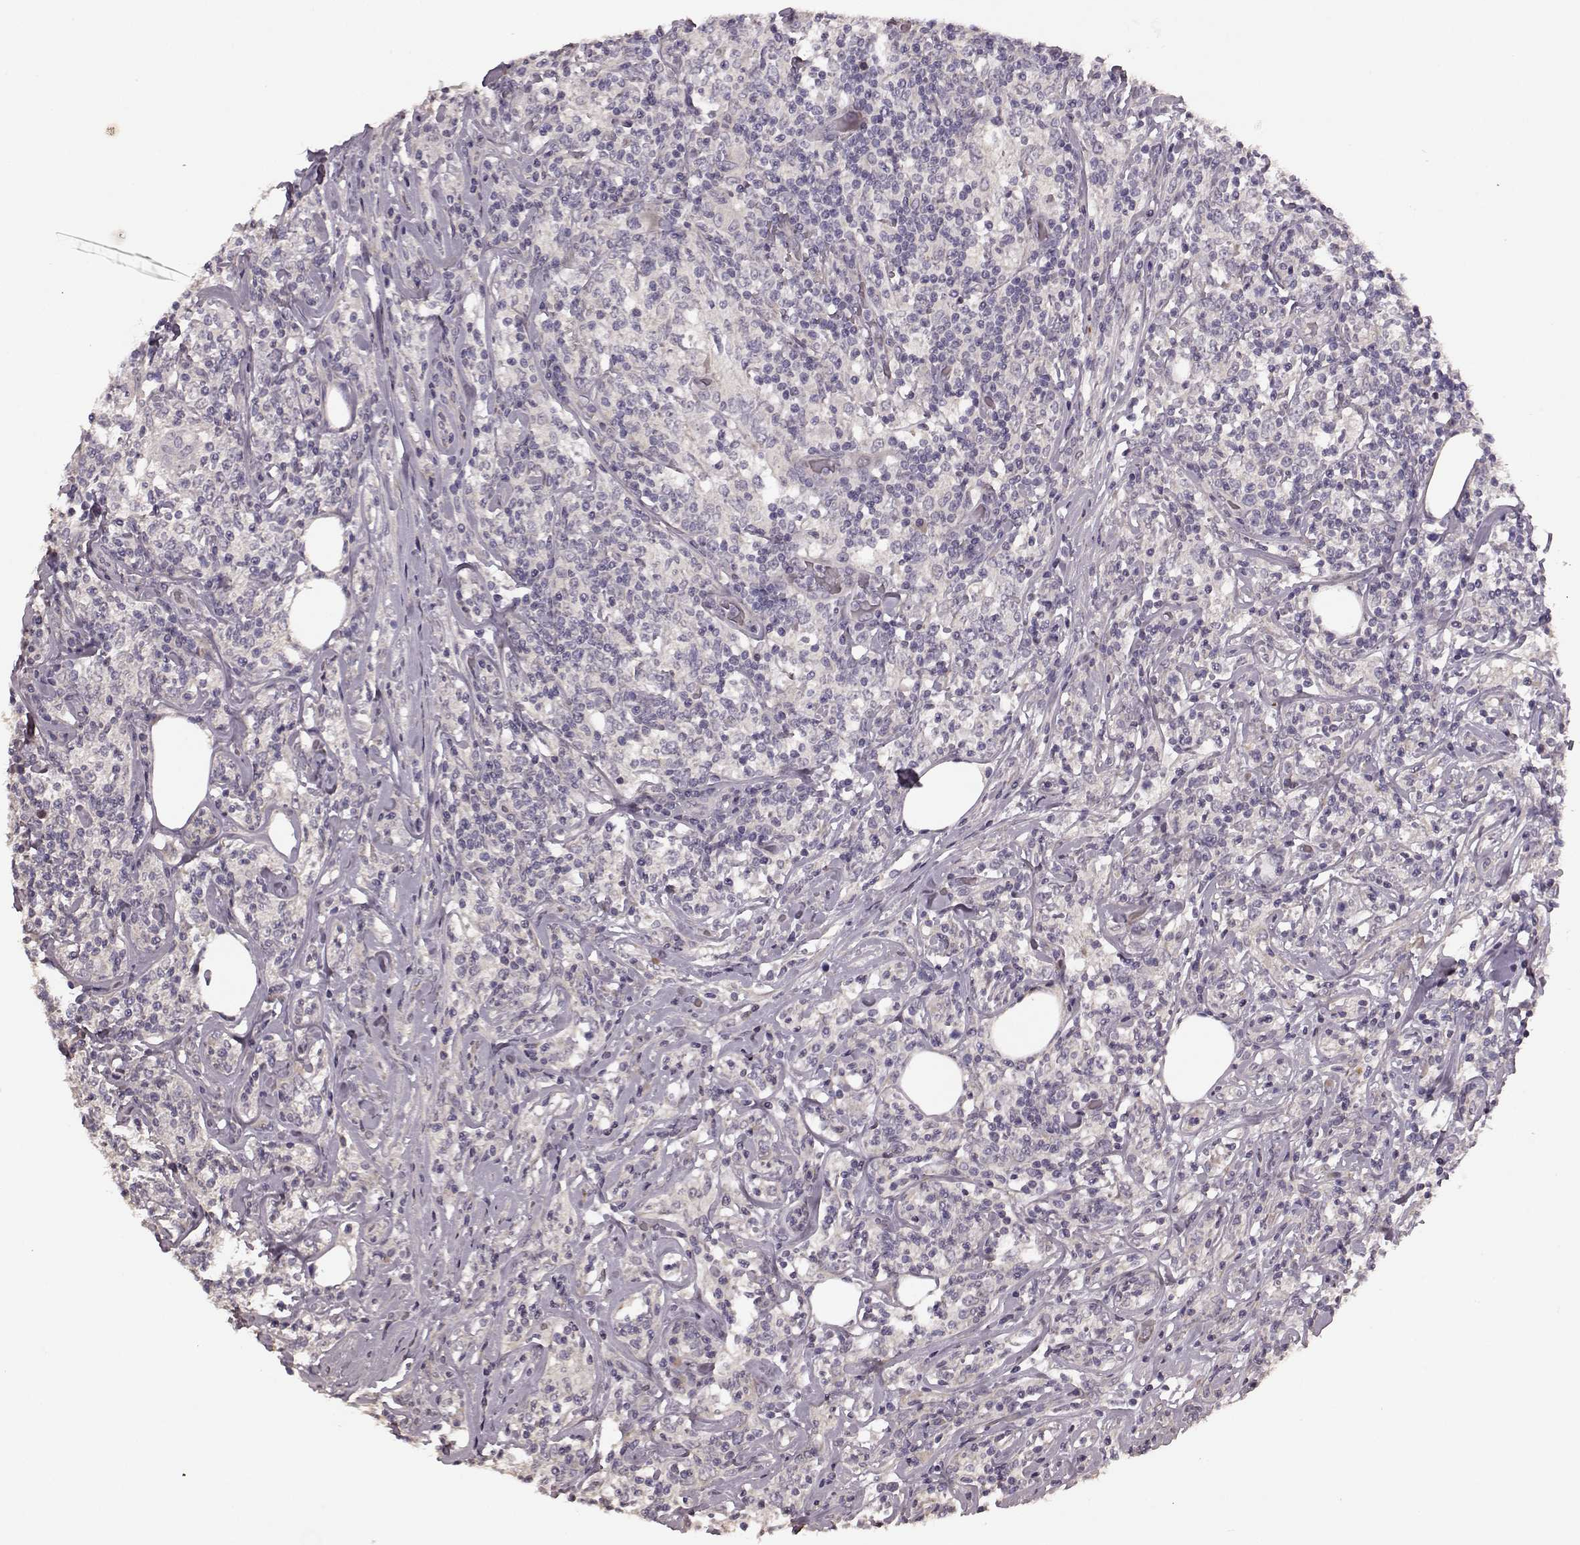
{"staining": {"intensity": "negative", "quantity": "none", "location": "none"}, "tissue": "lymphoma", "cell_type": "Tumor cells", "image_type": "cancer", "snomed": [{"axis": "morphology", "description": "Malignant lymphoma, non-Hodgkin's type, High grade"}, {"axis": "topography", "description": "Lymph node"}], "caption": "This image is of malignant lymphoma, non-Hodgkin's type (high-grade) stained with IHC to label a protein in brown with the nuclei are counter-stained blue. There is no positivity in tumor cells. Brightfield microscopy of immunohistochemistry (IHC) stained with DAB (3,3'-diaminobenzidine) (brown) and hematoxylin (blue), captured at high magnification.", "gene": "SLC52A3", "patient": {"sex": "female", "age": 84}}